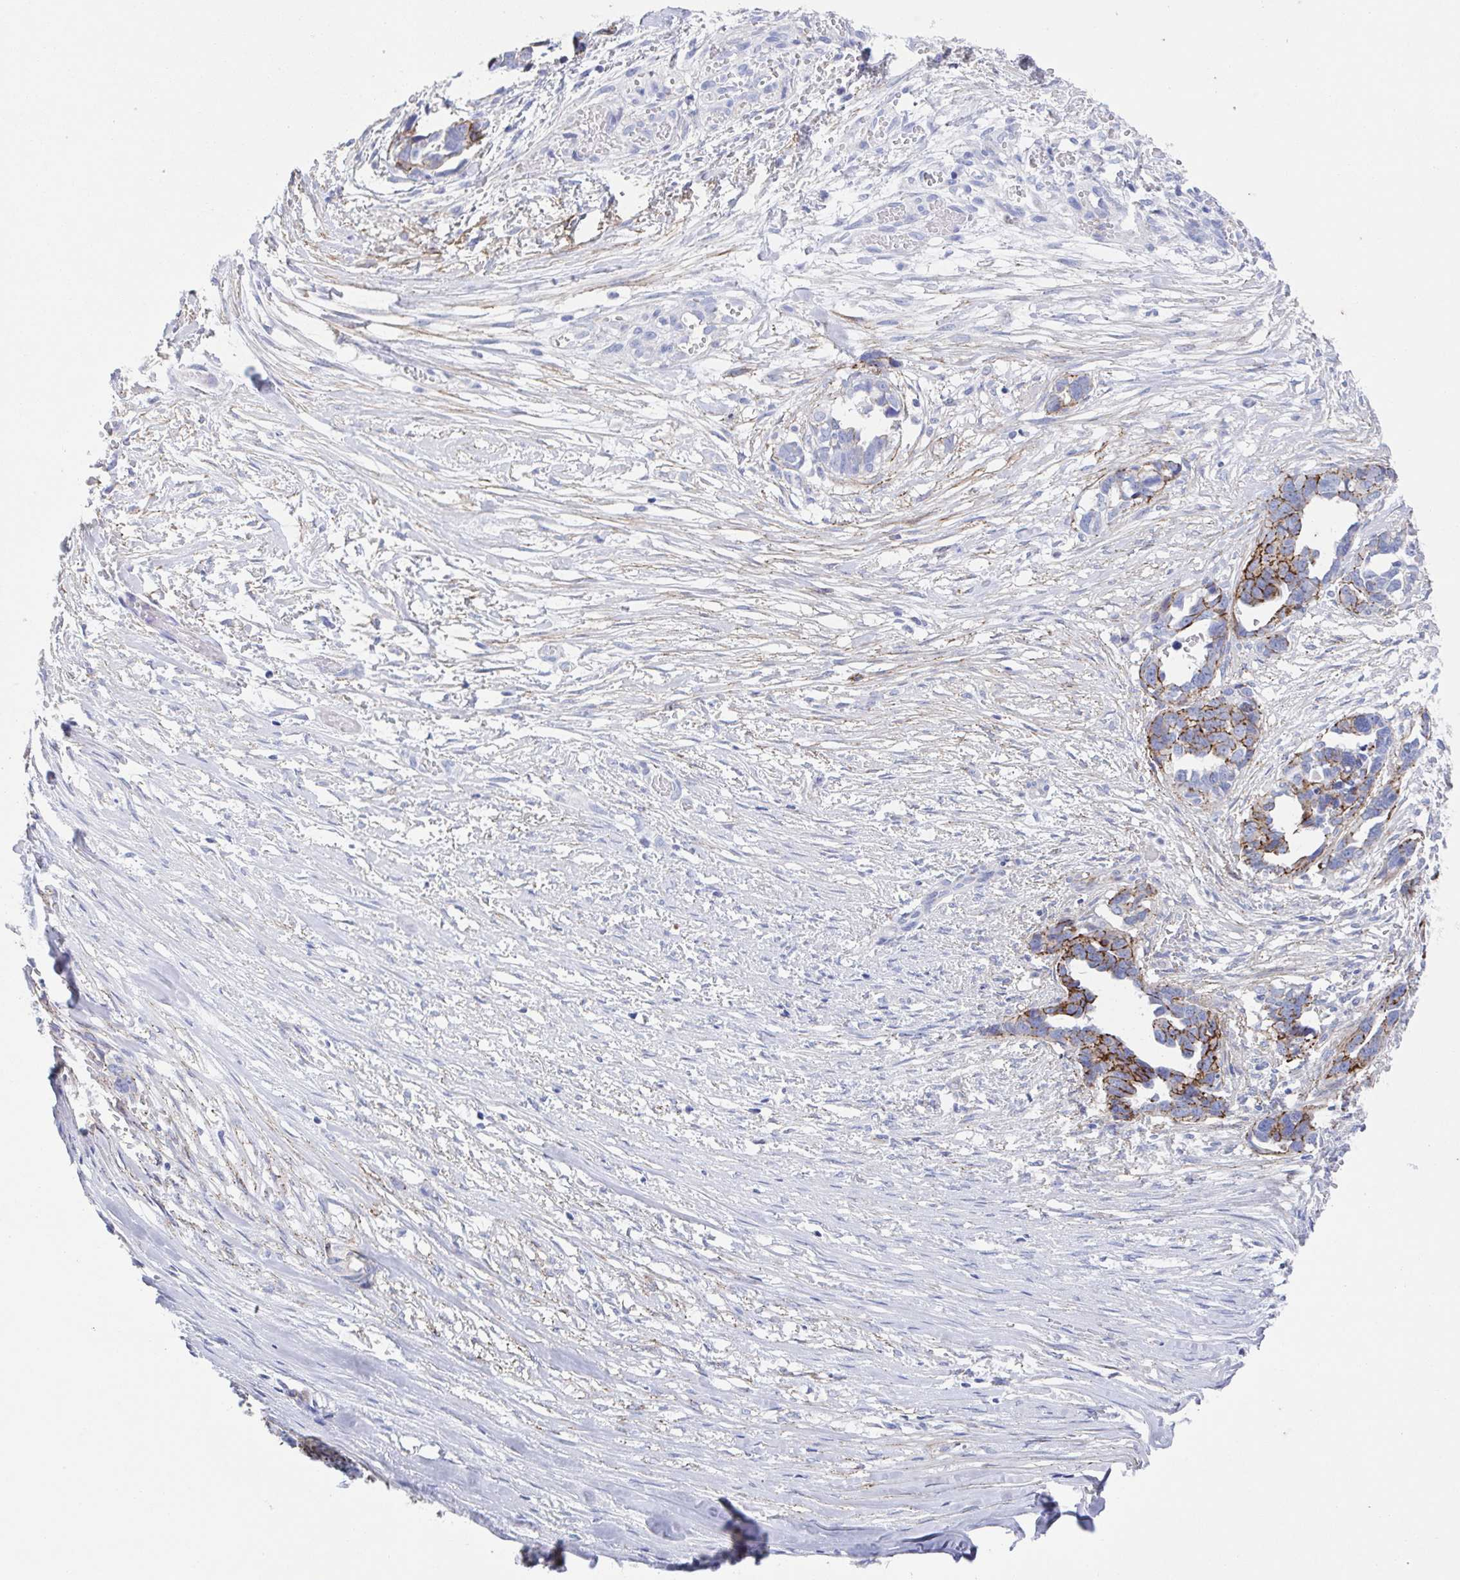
{"staining": {"intensity": "moderate", "quantity": "<25%", "location": "cytoplasmic/membranous"}, "tissue": "ovarian cancer", "cell_type": "Tumor cells", "image_type": "cancer", "snomed": [{"axis": "morphology", "description": "Cystadenocarcinoma, serous, NOS"}, {"axis": "topography", "description": "Ovary"}], "caption": "A high-resolution micrograph shows IHC staining of ovarian cancer (serous cystadenocarcinoma), which exhibits moderate cytoplasmic/membranous staining in approximately <25% of tumor cells.", "gene": "CDH2", "patient": {"sex": "female", "age": 69}}